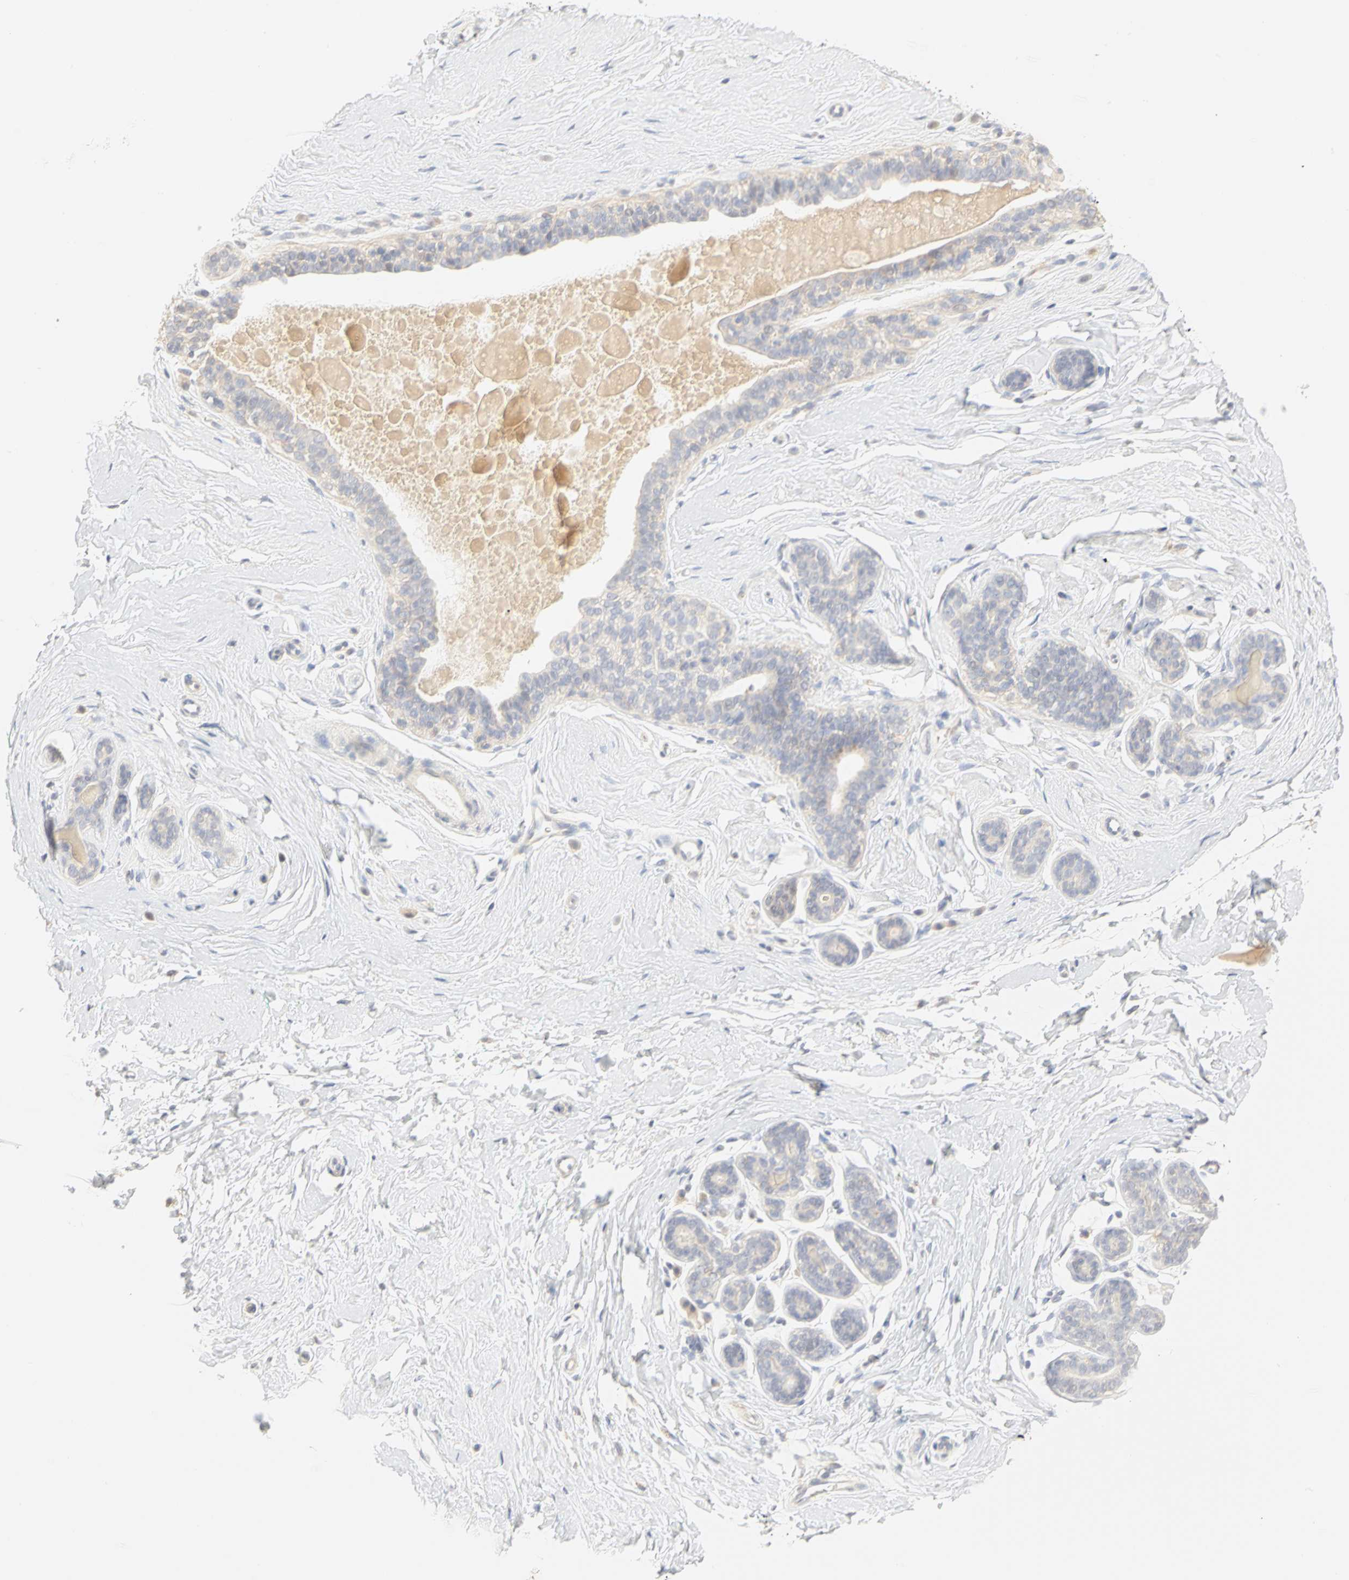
{"staining": {"intensity": "negative", "quantity": "none", "location": "none"}, "tissue": "breast", "cell_type": "Adipocytes", "image_type": "normal", "snomed": [{"axis": "morphology", "description": "Normal tissue, NOS"}, {"axis": "topography", "description": "Breast"}], "caption": "A high-resolution histopathology image shows immunohistochemistry staining of normal breast, which shows no significant expression in adipocytes.", "gene": "GNRH2", "patient": {"sex": "female", "age": 52}}